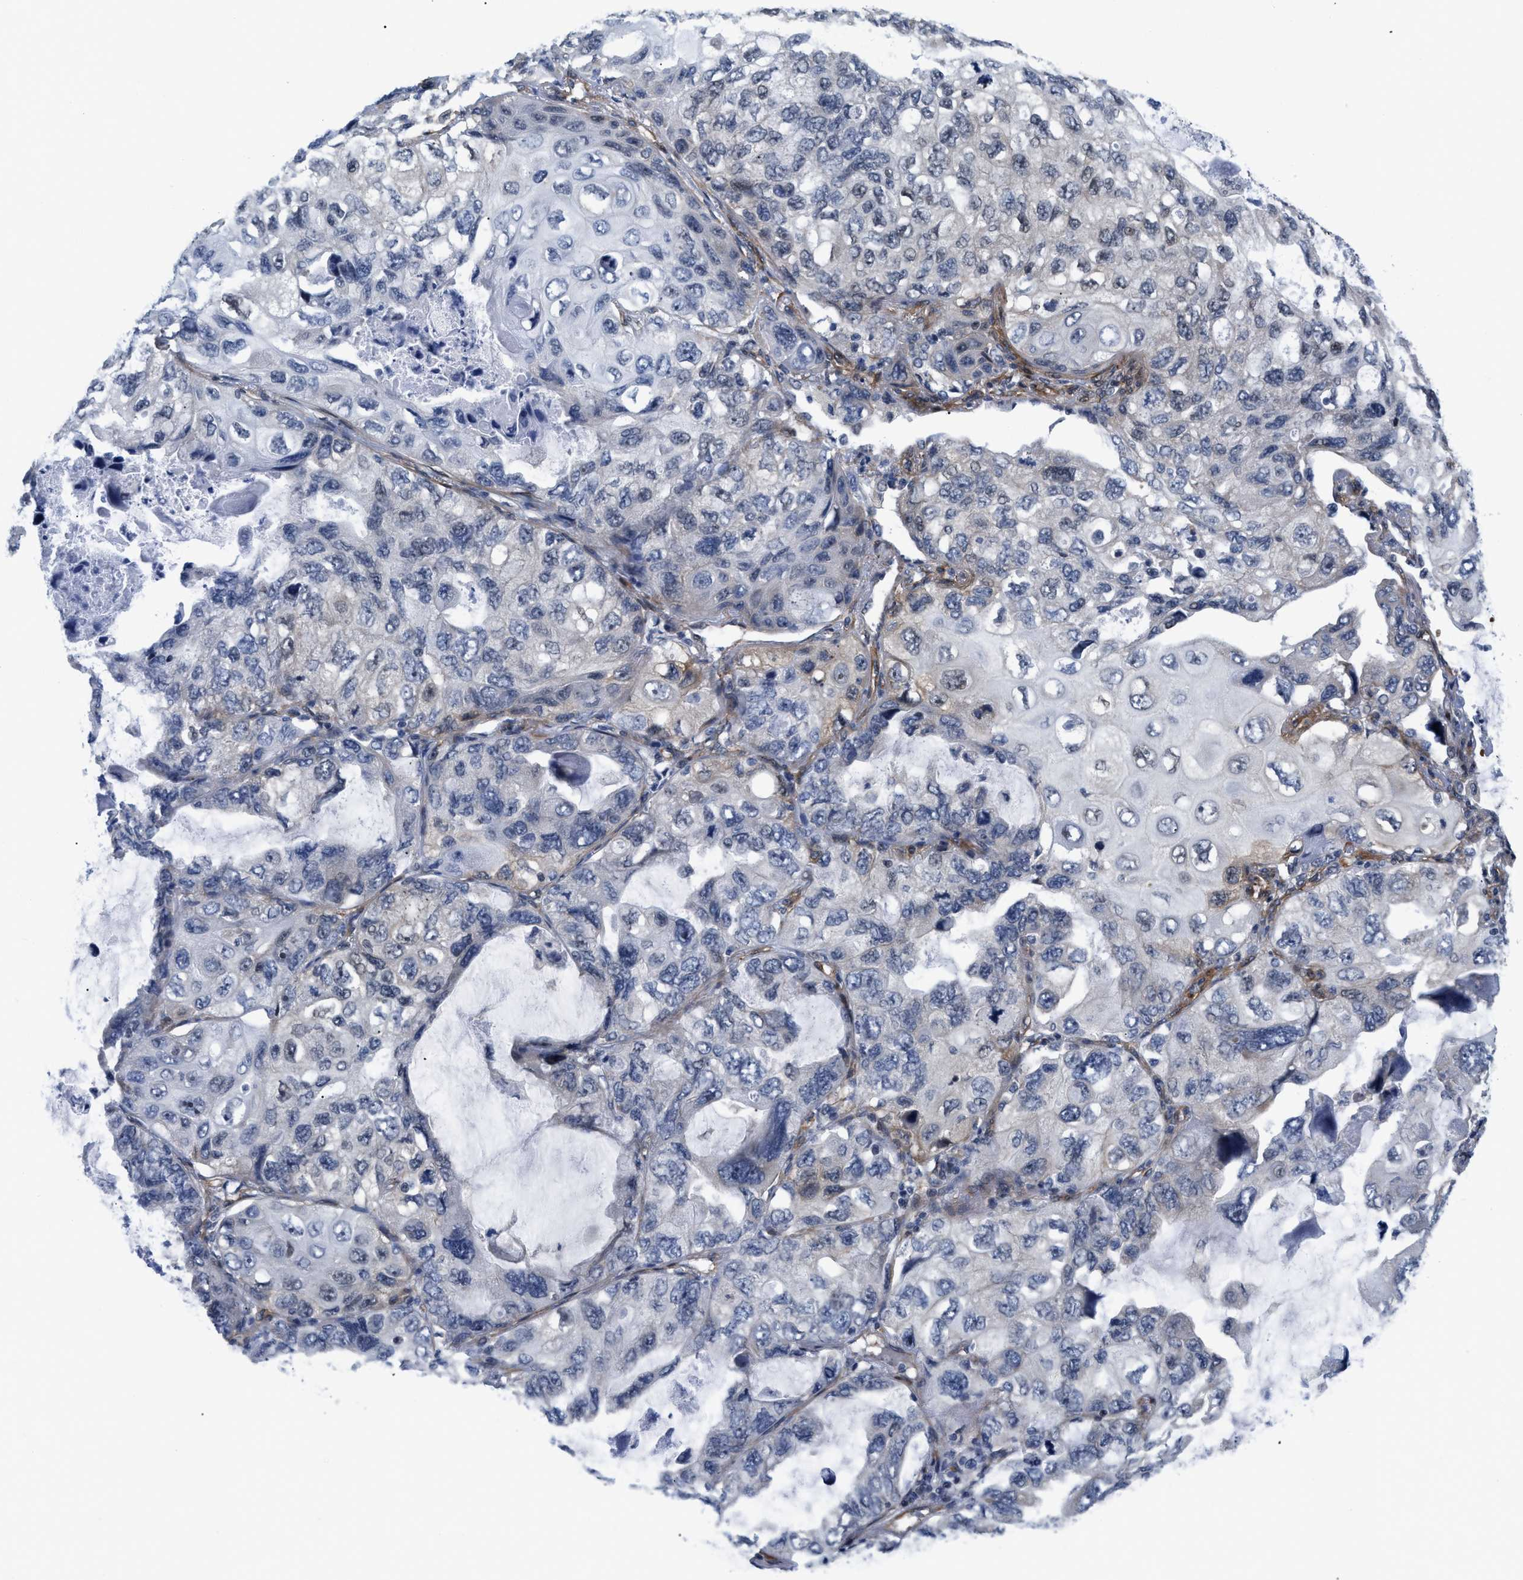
{"staining": {"intensity": "negative", "quantity": "none", "location": "none"}, "tissue": "lung cancer", "cell_type": "Tumor cells", "image_type": "cancer", "snomed": [{"axis": "morphology", "description": "Squamous cell carcinoma, NOS"}, {"axis": "topography", "description": "Lung"}], "caption": "An immunohistochemistry histopathology image of lung squamous cell carcinoma is shown. There is no staining in tumor cells of lung squamous cell carcinoma.", "gene": "GPRASP2", "patient": {"sex": "female", "age": 73}}